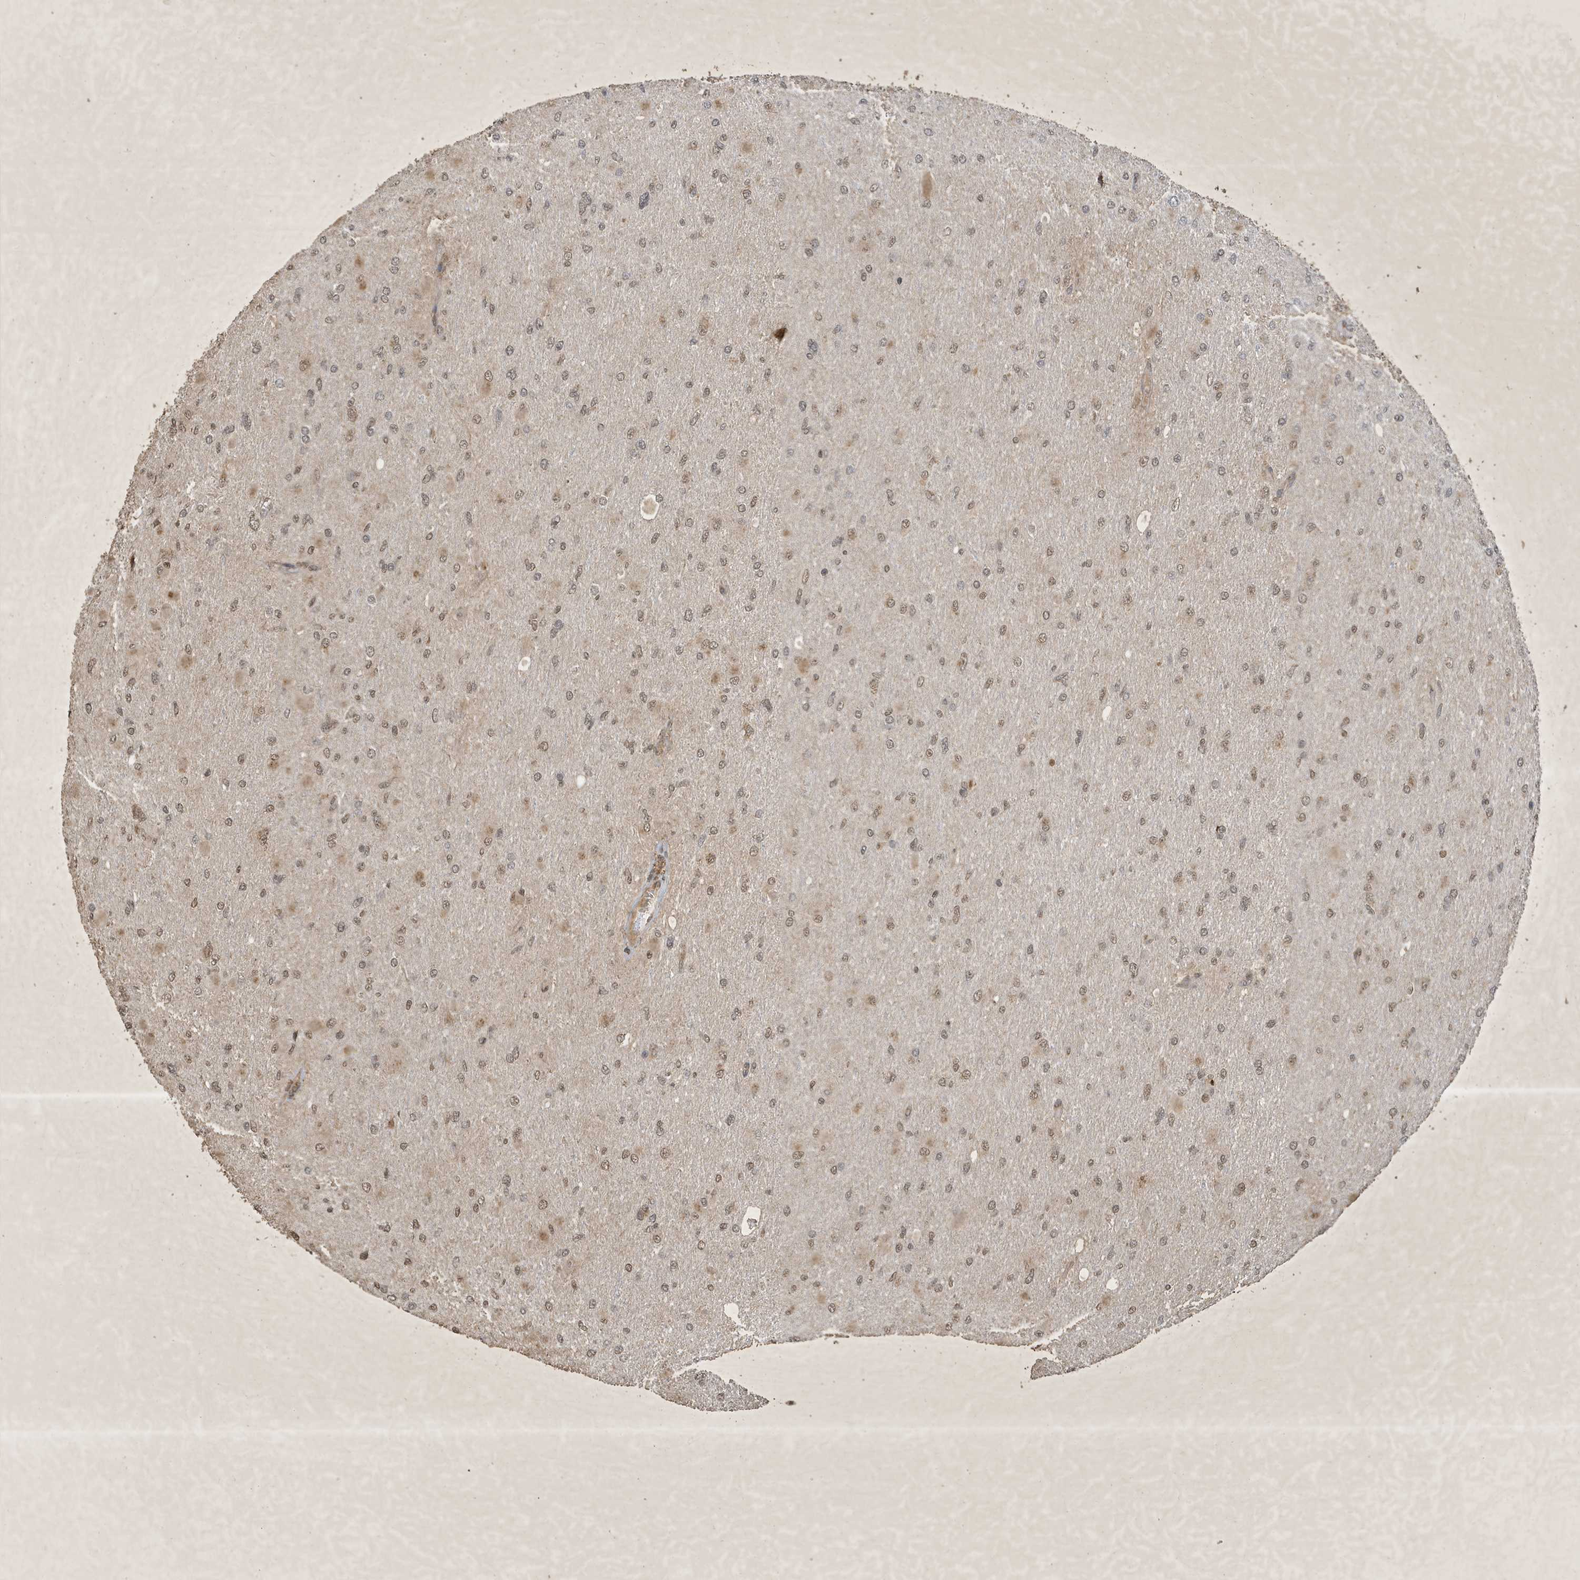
{"staining": {"intensity": "weak", "quantity": ">75%", "location": "nuclear"}, "tissue": "glioma", "cell_type": "Tumor cells", "image_type": "cancer", "snomed": [{"axis": "morphology", "description": "Glioma, malignant, High grade"}, {"axis": "topography", "description": "Cerebral cortex"}], "caption": "Weak nuclear expression is appreciated in approximately >75% of tumor cells in glioma.", "gene": "STX10", "patient": {"sex": "female", "age": 36}}